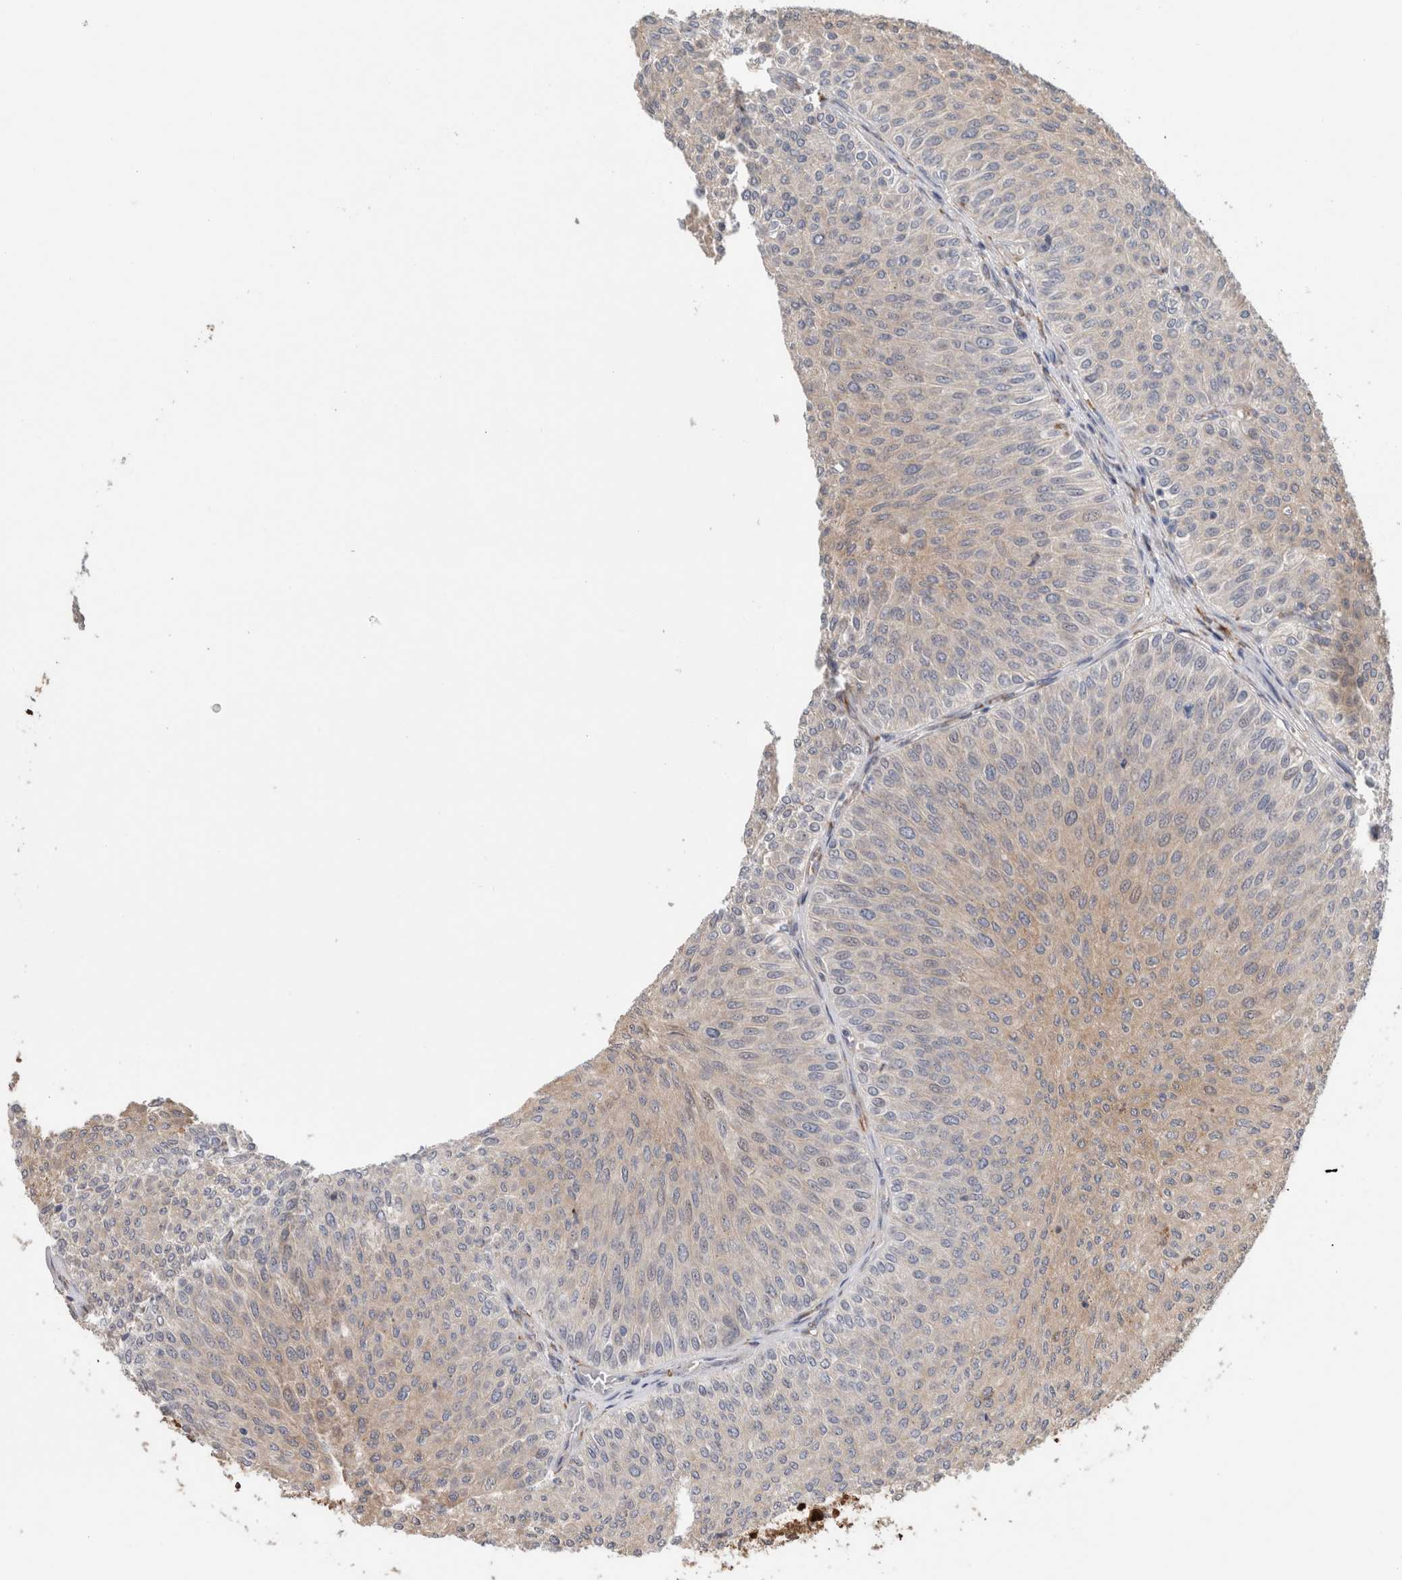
{"staining": {"intensity": "weak", "quantity": ">75%", "location": "cytoplasmic/membranous"}, "tissue": "urothelial cancer", "cell_type": "Tumor cells", "image_type": "cancer", "snomed": [{"axis": "morphology", "description": "Urothelial carcinoma, Low grade"}, {"axis": "topography", "description": "Urinary bladder"}], "caption": "High-power microscopy captured an immunohistochemistry (IHC) histopathology image of urothelial carcinoma (low-grade), revealing weak cytoplasmic/membranous staining in approximately >75% of tumor cells. (DAB (3,3'-diaminobenzidine) = brown stain, brightfield microscopy at high magnification).", "gene": "P4HA1", "patient": {"sex": "male", "age": 78}}